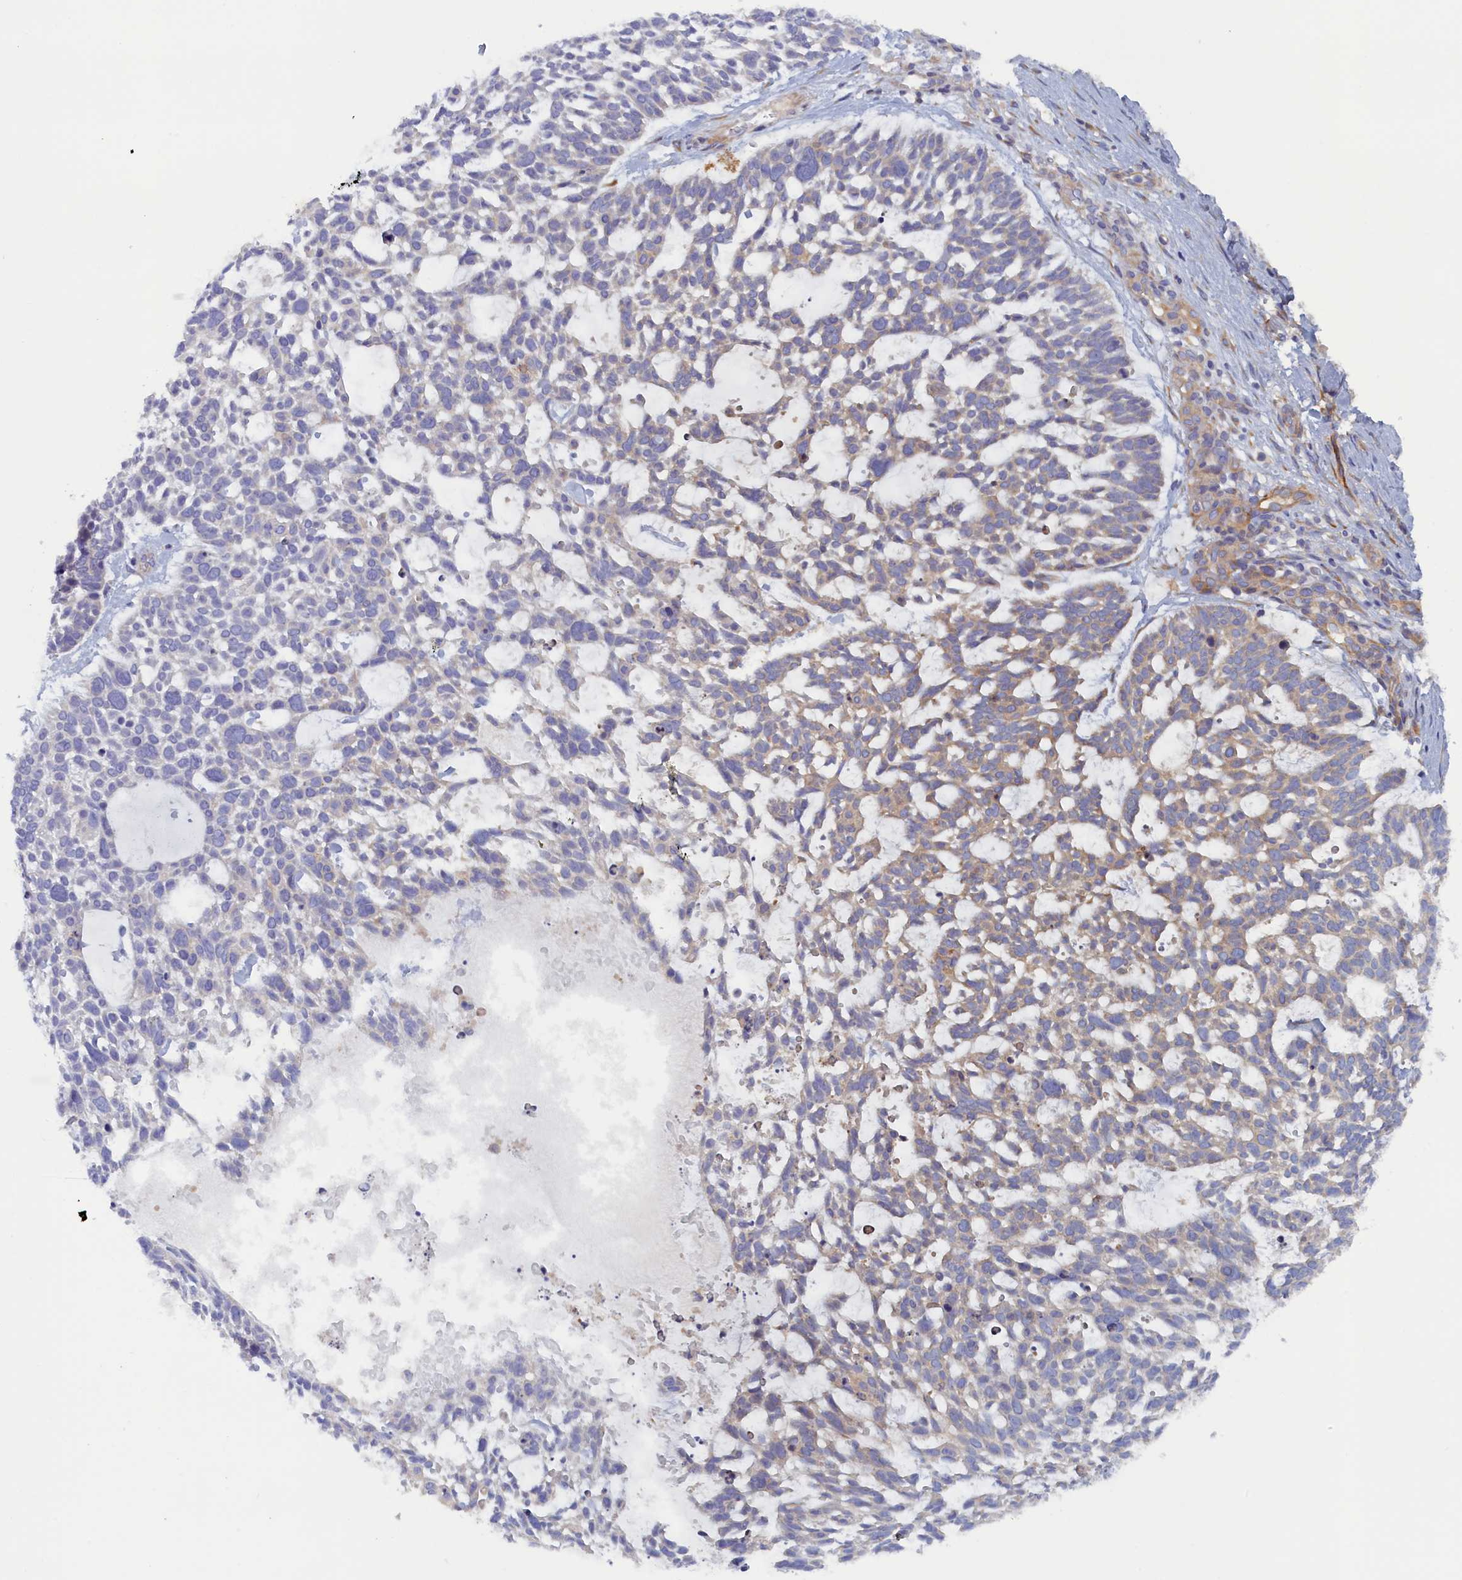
{"staining": {"intensity": "weak", "quantity": "<25%", "location": "cytoplasmic/membranous"}, "tissue": "skin cancer", "cell_type": "Tumor cells", "image_type": "cancer", "snomed": [{"axis": "morphology", "description": "Basal cell carcinoma"}, {"axis": "topography", "description": "Skin"}], "caption": "A photomicrograph of skin basal cell carcinoma stained for a protein exhibits no brown staining in tumor cells.", "gene": "TMEM196", "patient": {"sex": "male", "age": 88}}